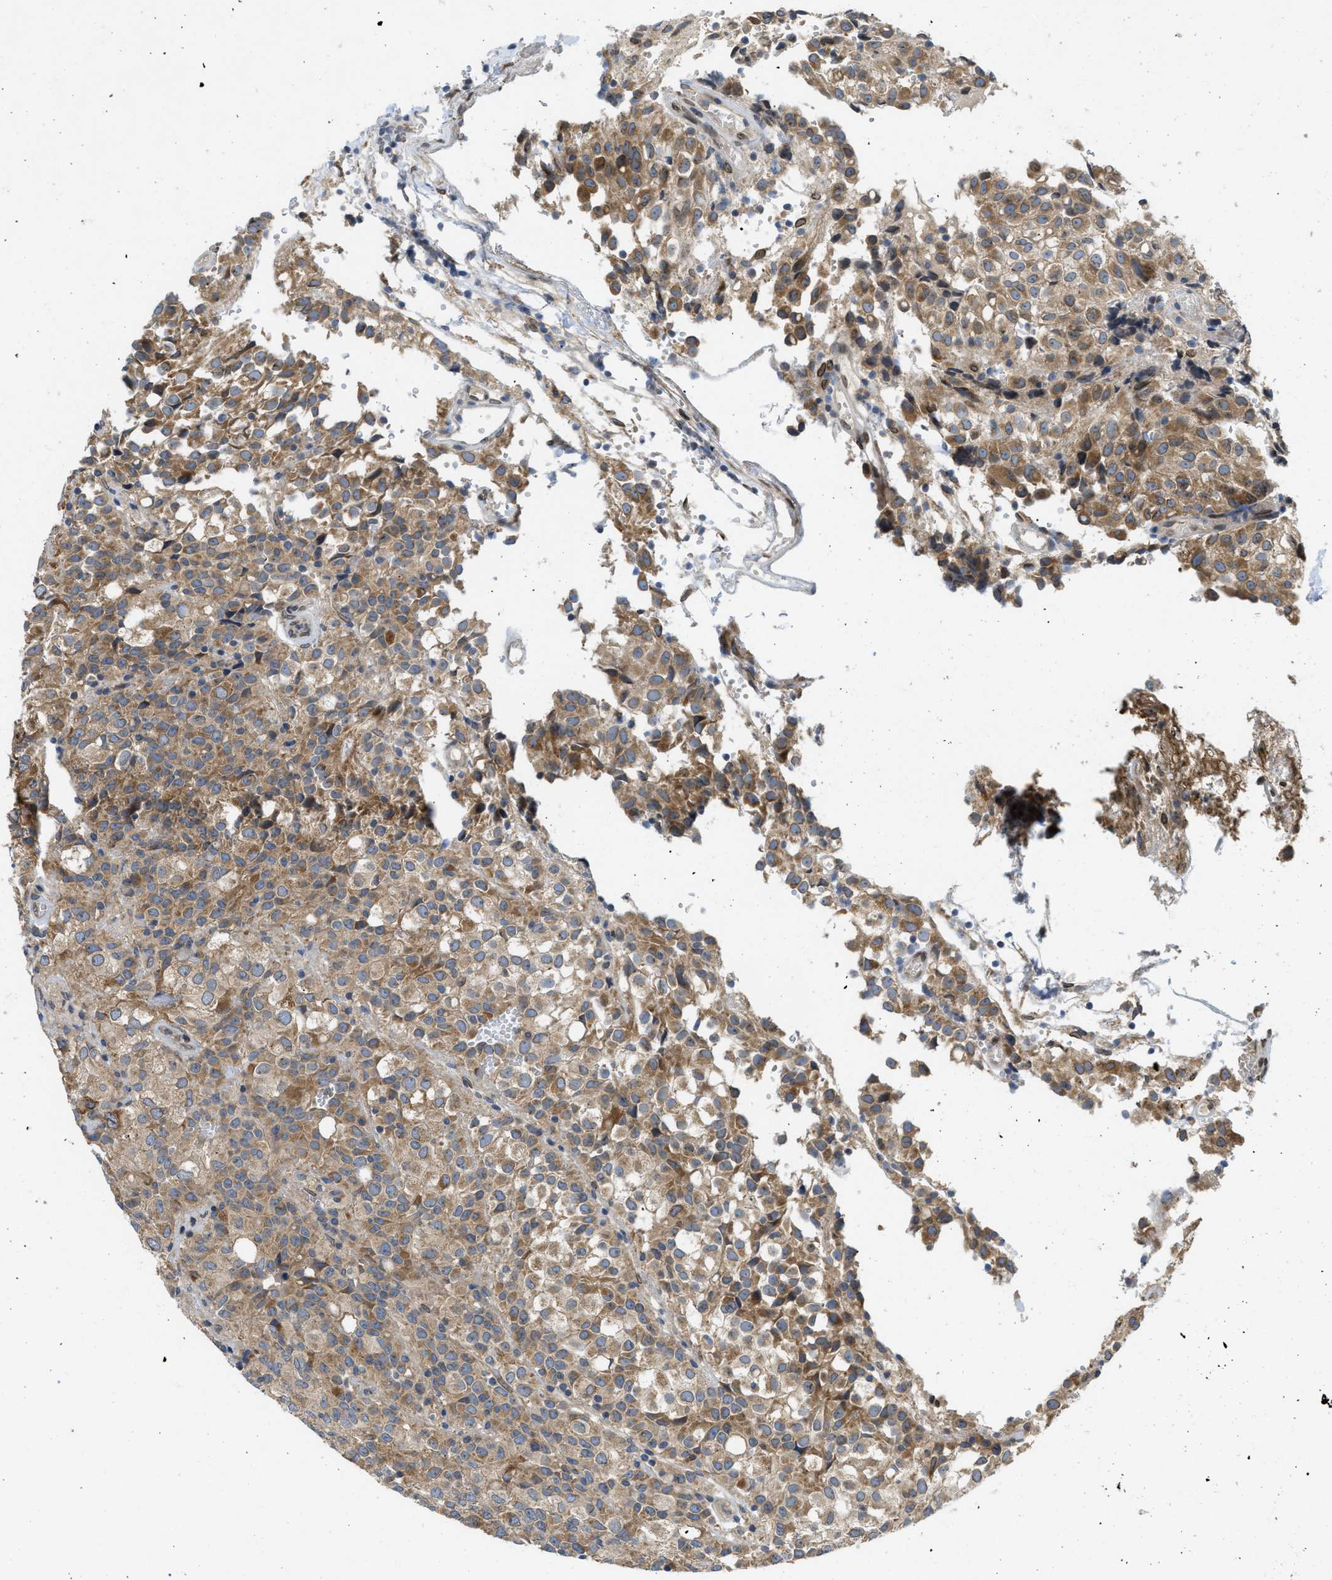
{"staining": {"intensity": "moderate", "quantity": ">75%", "location": "cytoplasmic/membranous"}, "tissue": "glioma", "cell_type": "Tumor cells", "image_type": "cancer", "snomed": [{"axis": "morphology", "description": "Glioma, malignant, High grade"}, {"axis": "topography", "description": "Brain"}], "caption": "Human high-grade glioma (malignant) stained with a protein marker demonstrates moderate staining in tumor cells.", "gene": "EIF2AK3", "patient": {"sex": "male", "age": 32}}